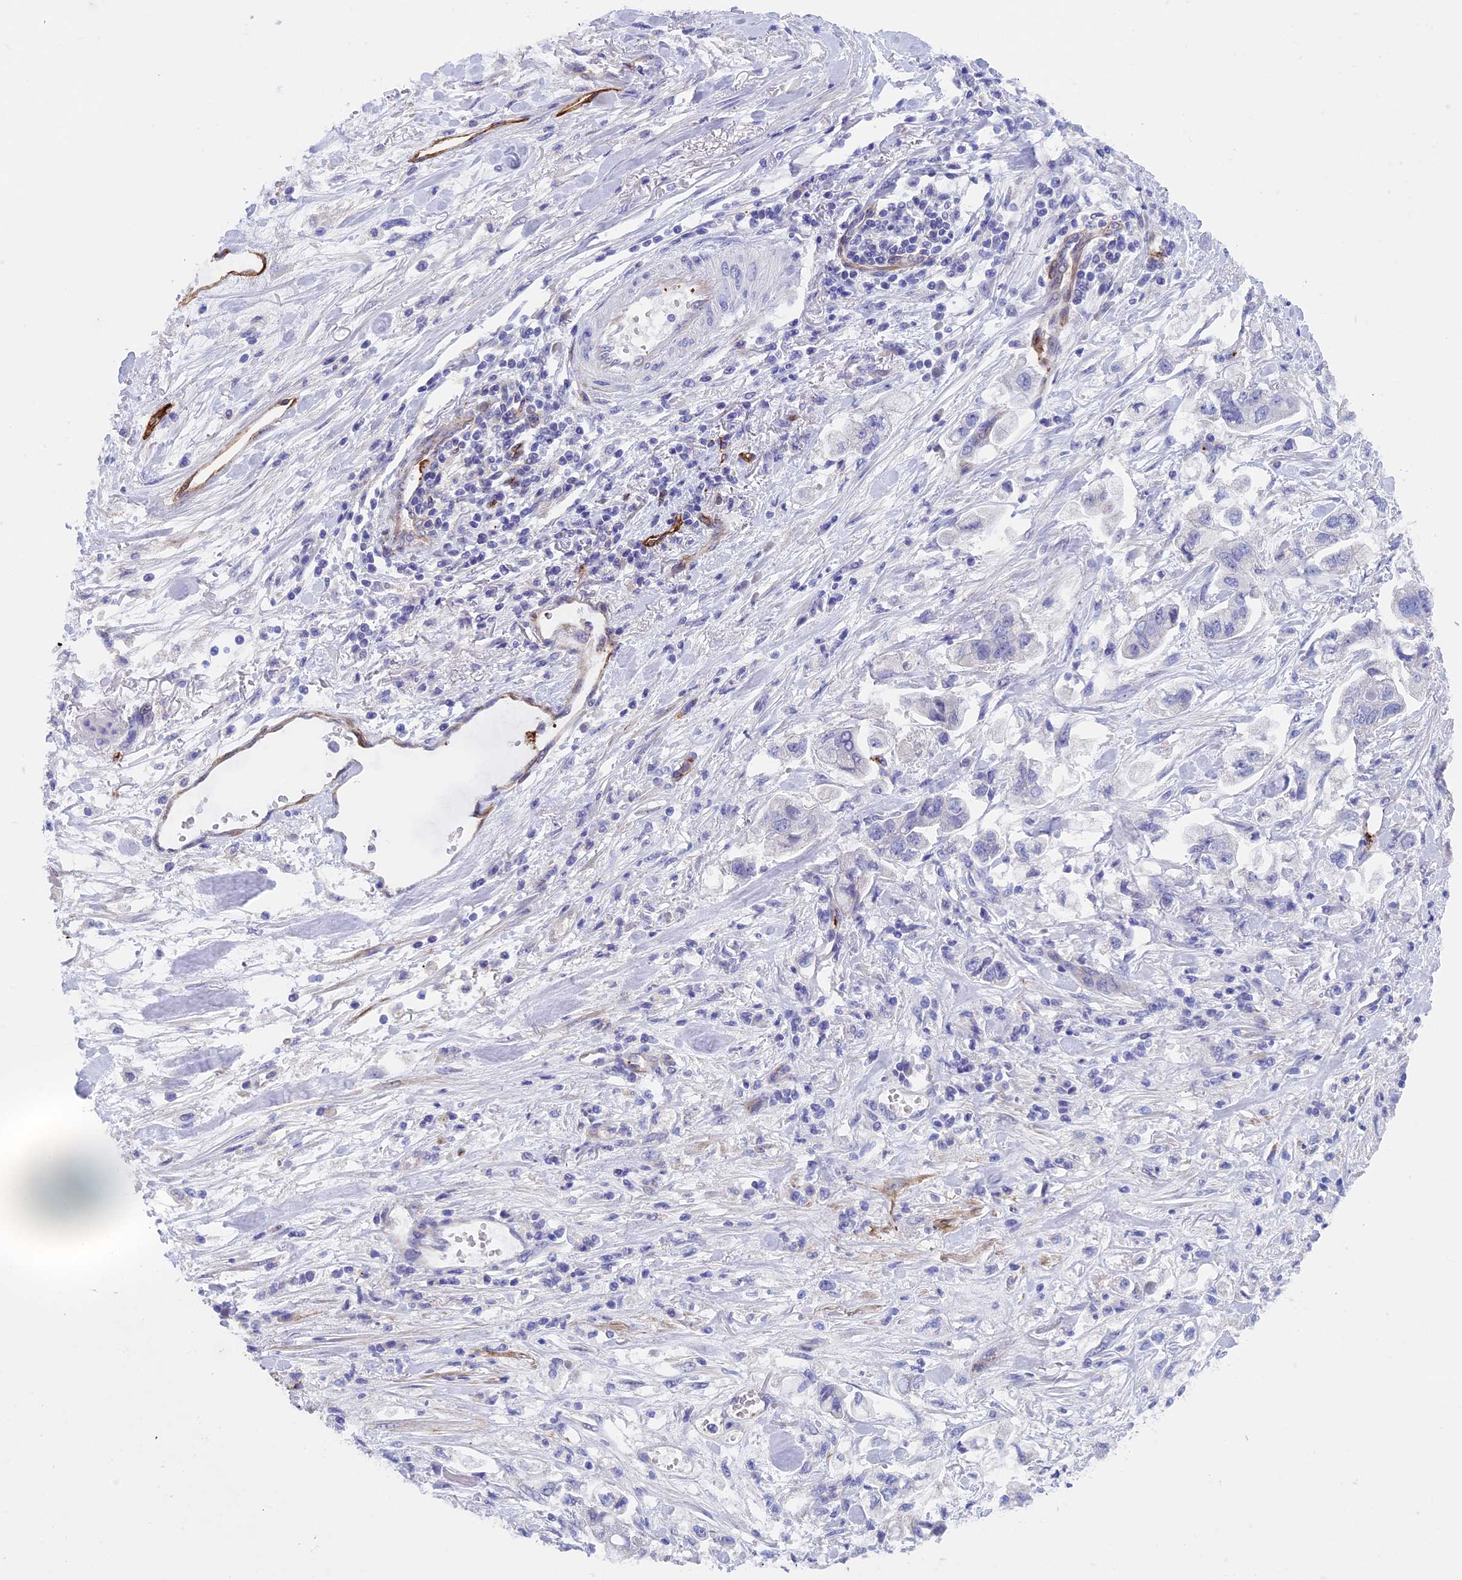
{"staining": {"intensity": "negative", "quantity": "none", "location": "none"}, "tissue": "stomach cancer", "cell_type": "Tumor cells", "image_type": "cancer", "snomed": [{"axis": "morphology", "description": "Adenocarcinoma, NOS"}, {"axis": "topography", "description": "Stomach"}], "caption": "Stomach cancer was stained to show a protein in brown. There is no significant expression in tumor cells.", "gene": "INSYN1", "patient": {"sex": "male", "age": 62}}